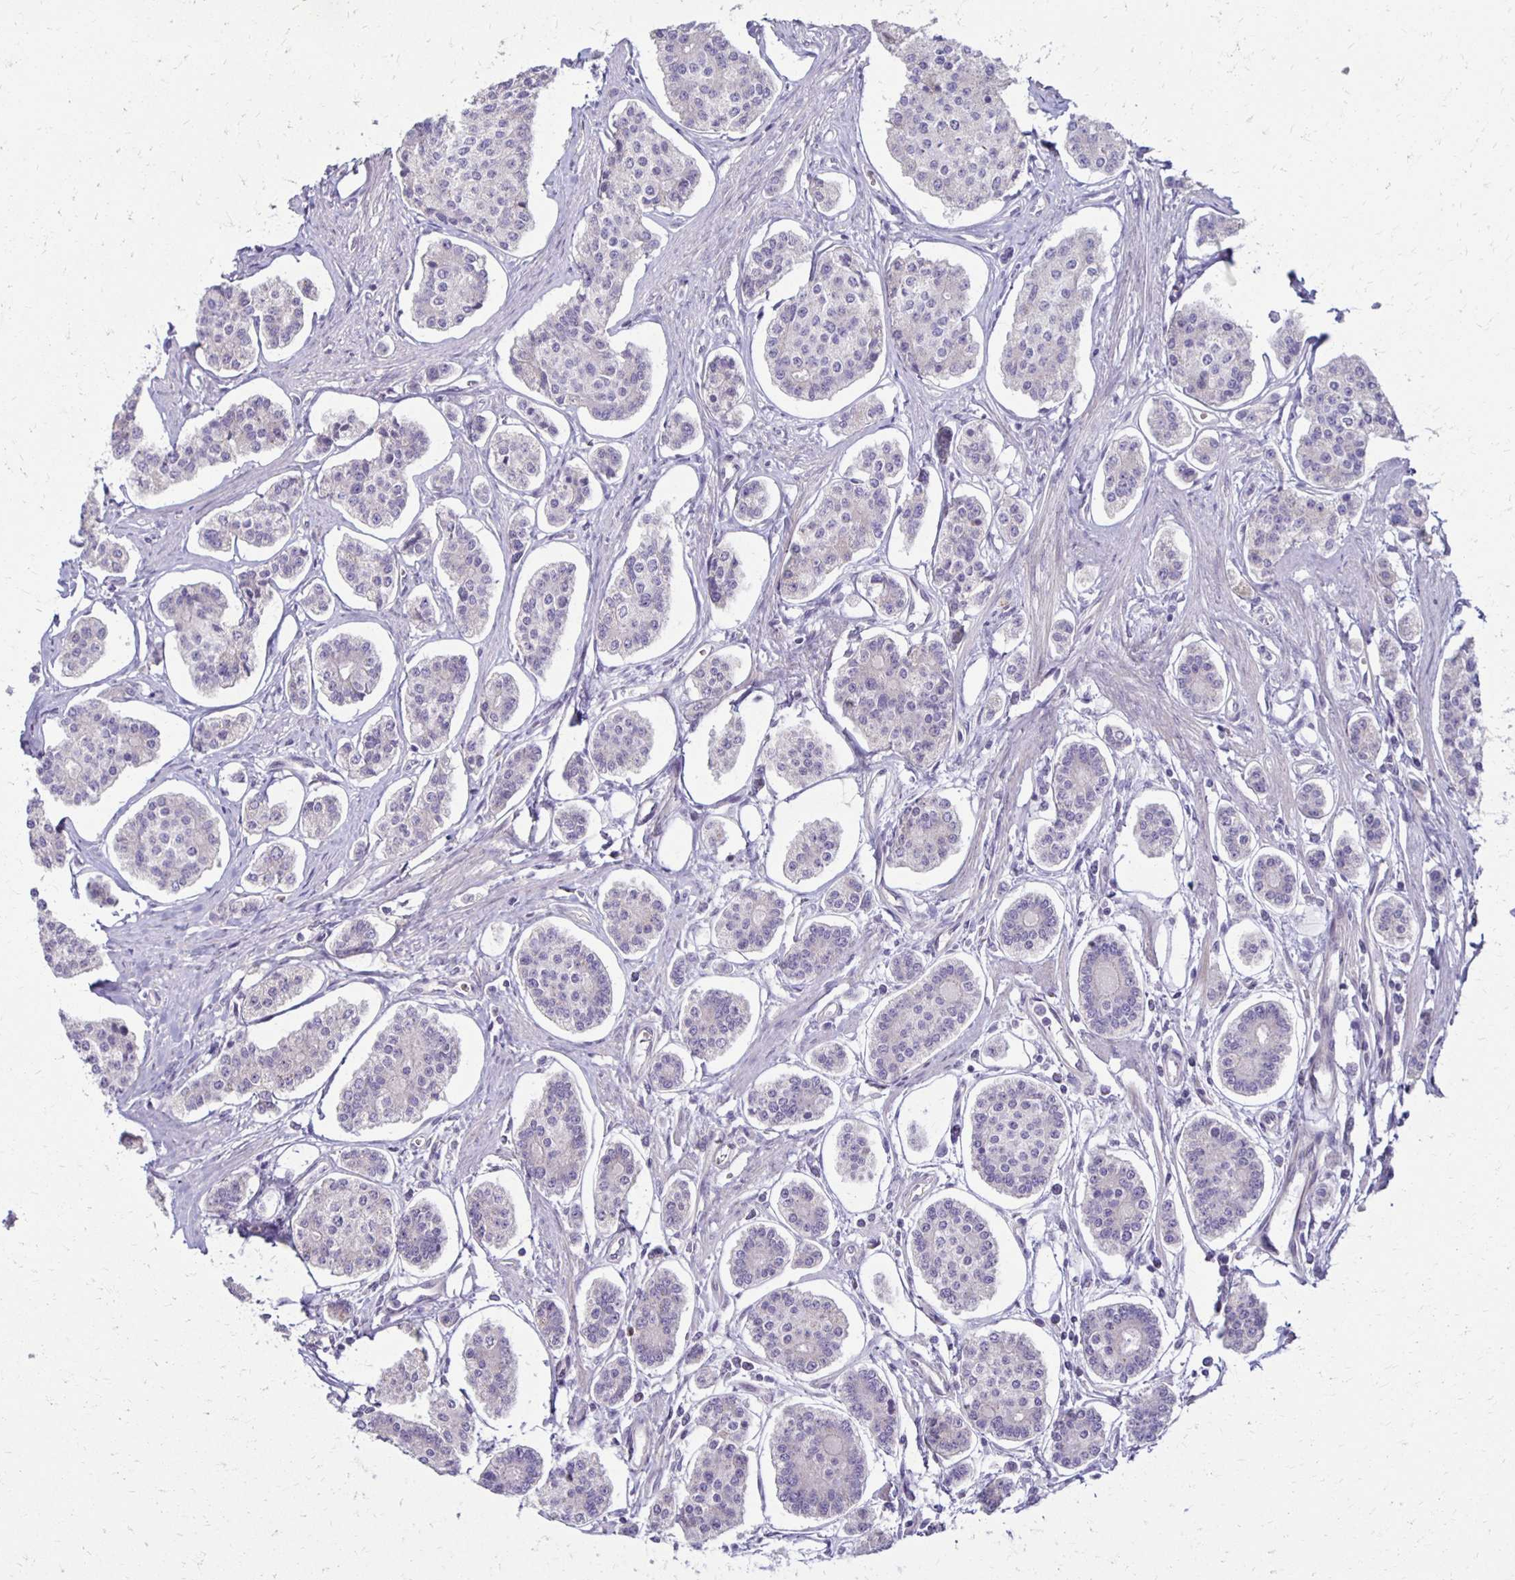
{"staining": {"intensity": "negative", "quantity": "none", "location": "none"}, "tissue": "carcinoid", "cell_type": "Tumor cells", "image_type": "cancer", "snomed": [{"axis": "morphology", "description": "Carcinoid, malignant, NOS"}, {"axis": "topography", "description": "Small intestine"}], "caption": "Tumor cells are negative for protein expression in human carcinoid.", "gene": "KATNBL1", "patient": {"sex": "female", "age": 65}}